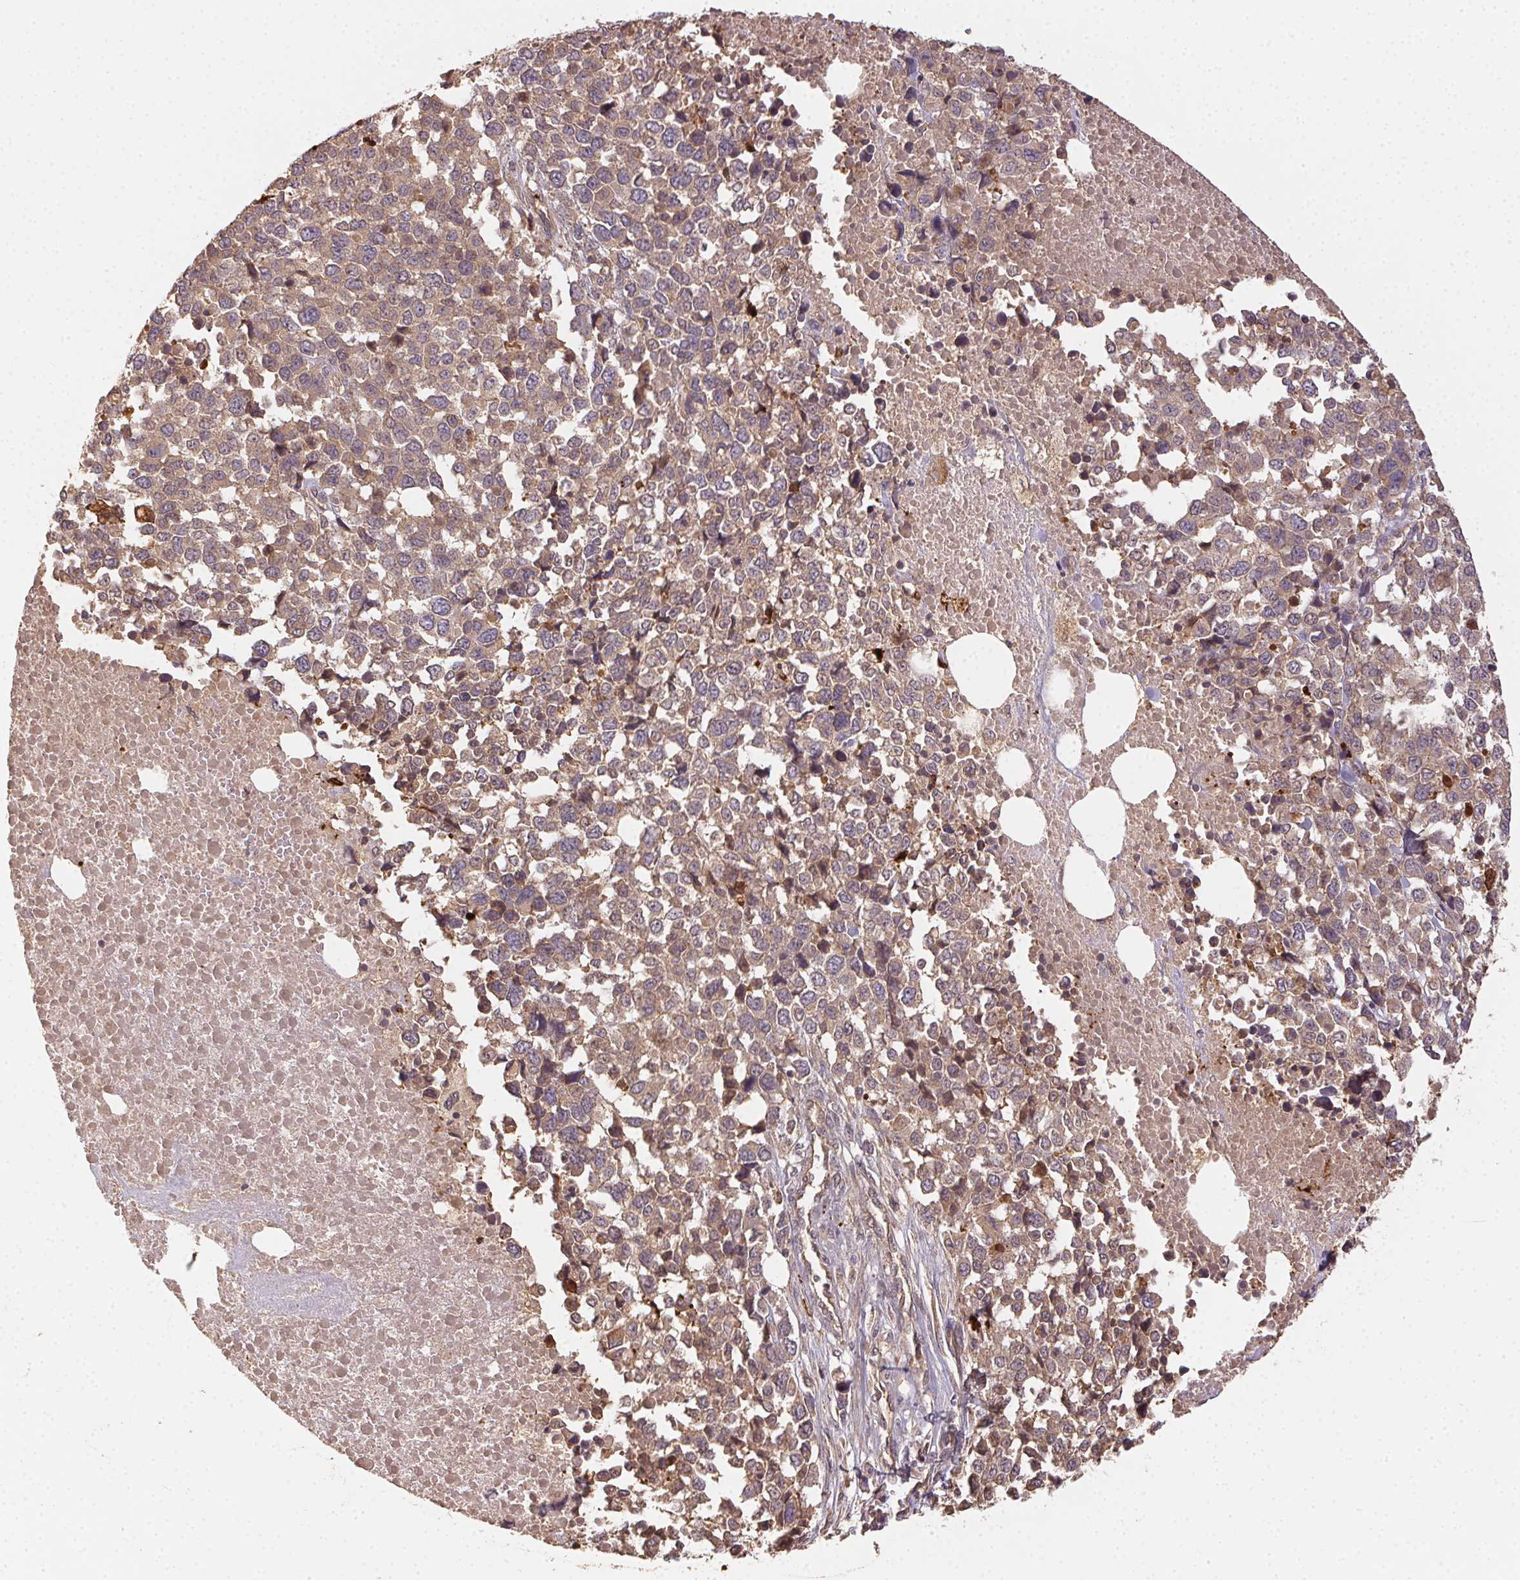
{"staining": {"intensity": "weak", "quantity": ">75%", "location": "cytoplasmic/membranous"}, "tissue": "melanoma", "cell_type": "Tumor cells", "image_type": "cancer", "snomed": [{"axis": "morphology", "description": "Malignant melanoma, Metastatic site"}, {"axis": "topography", "description": "Skin"}], "caption": "Melanoma tissue exhibits weak cytoplasmic/membranous staining in about >75% of tumor cells, visualized by immunohistochemistry.", "gene": "RALA", "patient": {"sex": "male", "age": 84}}